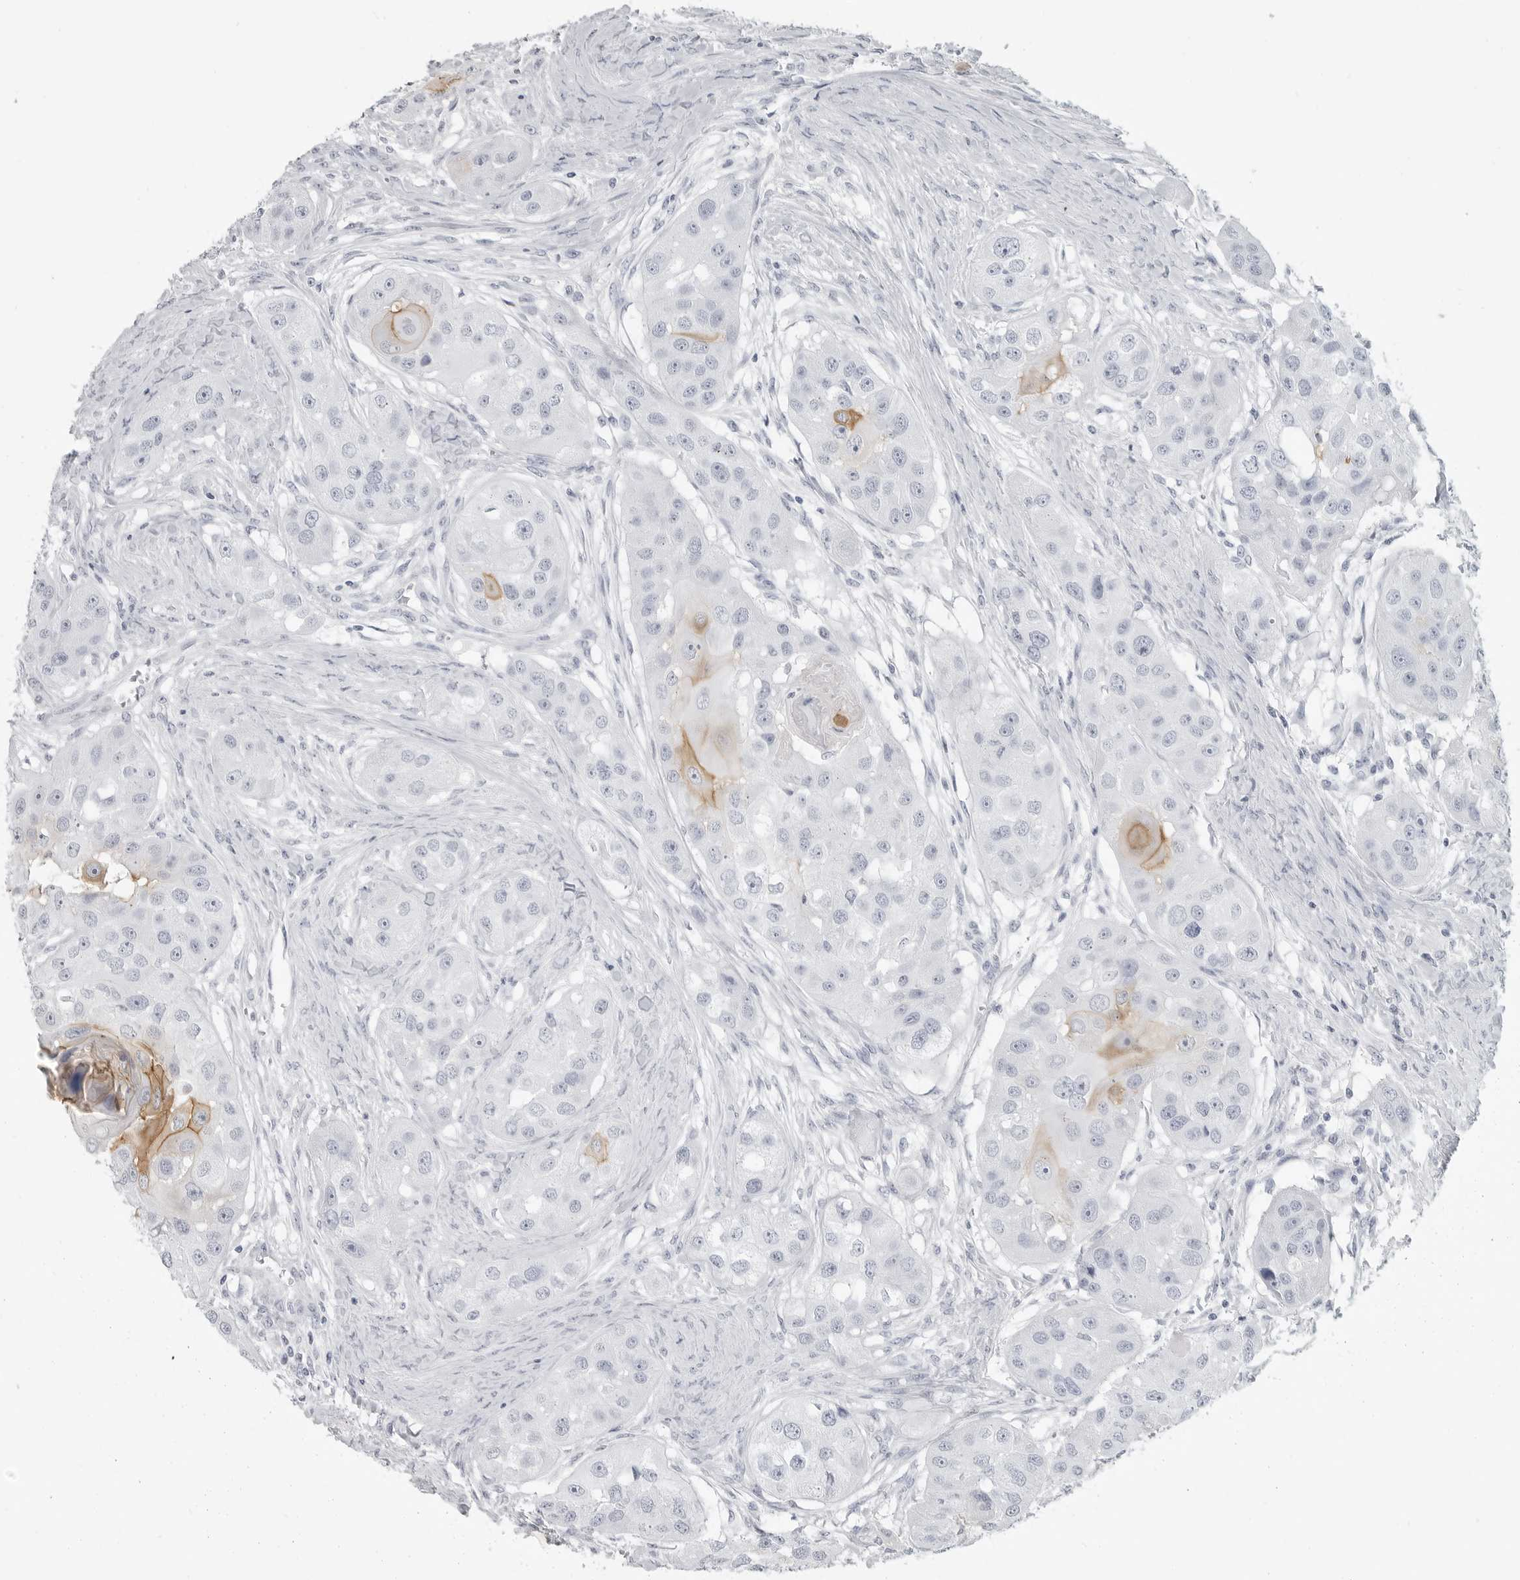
{"staining": {"intensity": "strong", "quantity": "<25%", "location": "cytoplasmic/membranous"}, "tissue": "head and neck cancer", "cell_type": "Tumor cells", "image_type": "cancer", "snomed": [{"axis": "morphology", "description": "Normal tissue, NOS"}, {"axis": "morphology", "description": "Squamous cell carcinoma, NOS"}, {"axis": "topography", "description": "Skeletal muscle"}, {"axis": "topography", "description": "Head-Neck"}], "caption": "Immunohistochemical staining of human squamous cell carcinoma (head and neck) demonstrates medium levels of strong cytoplasmic/membranous expression in approximately <25% of tumor cells.", "gene": "LY6D", "patient": {"sex": "male", "age": 51}}